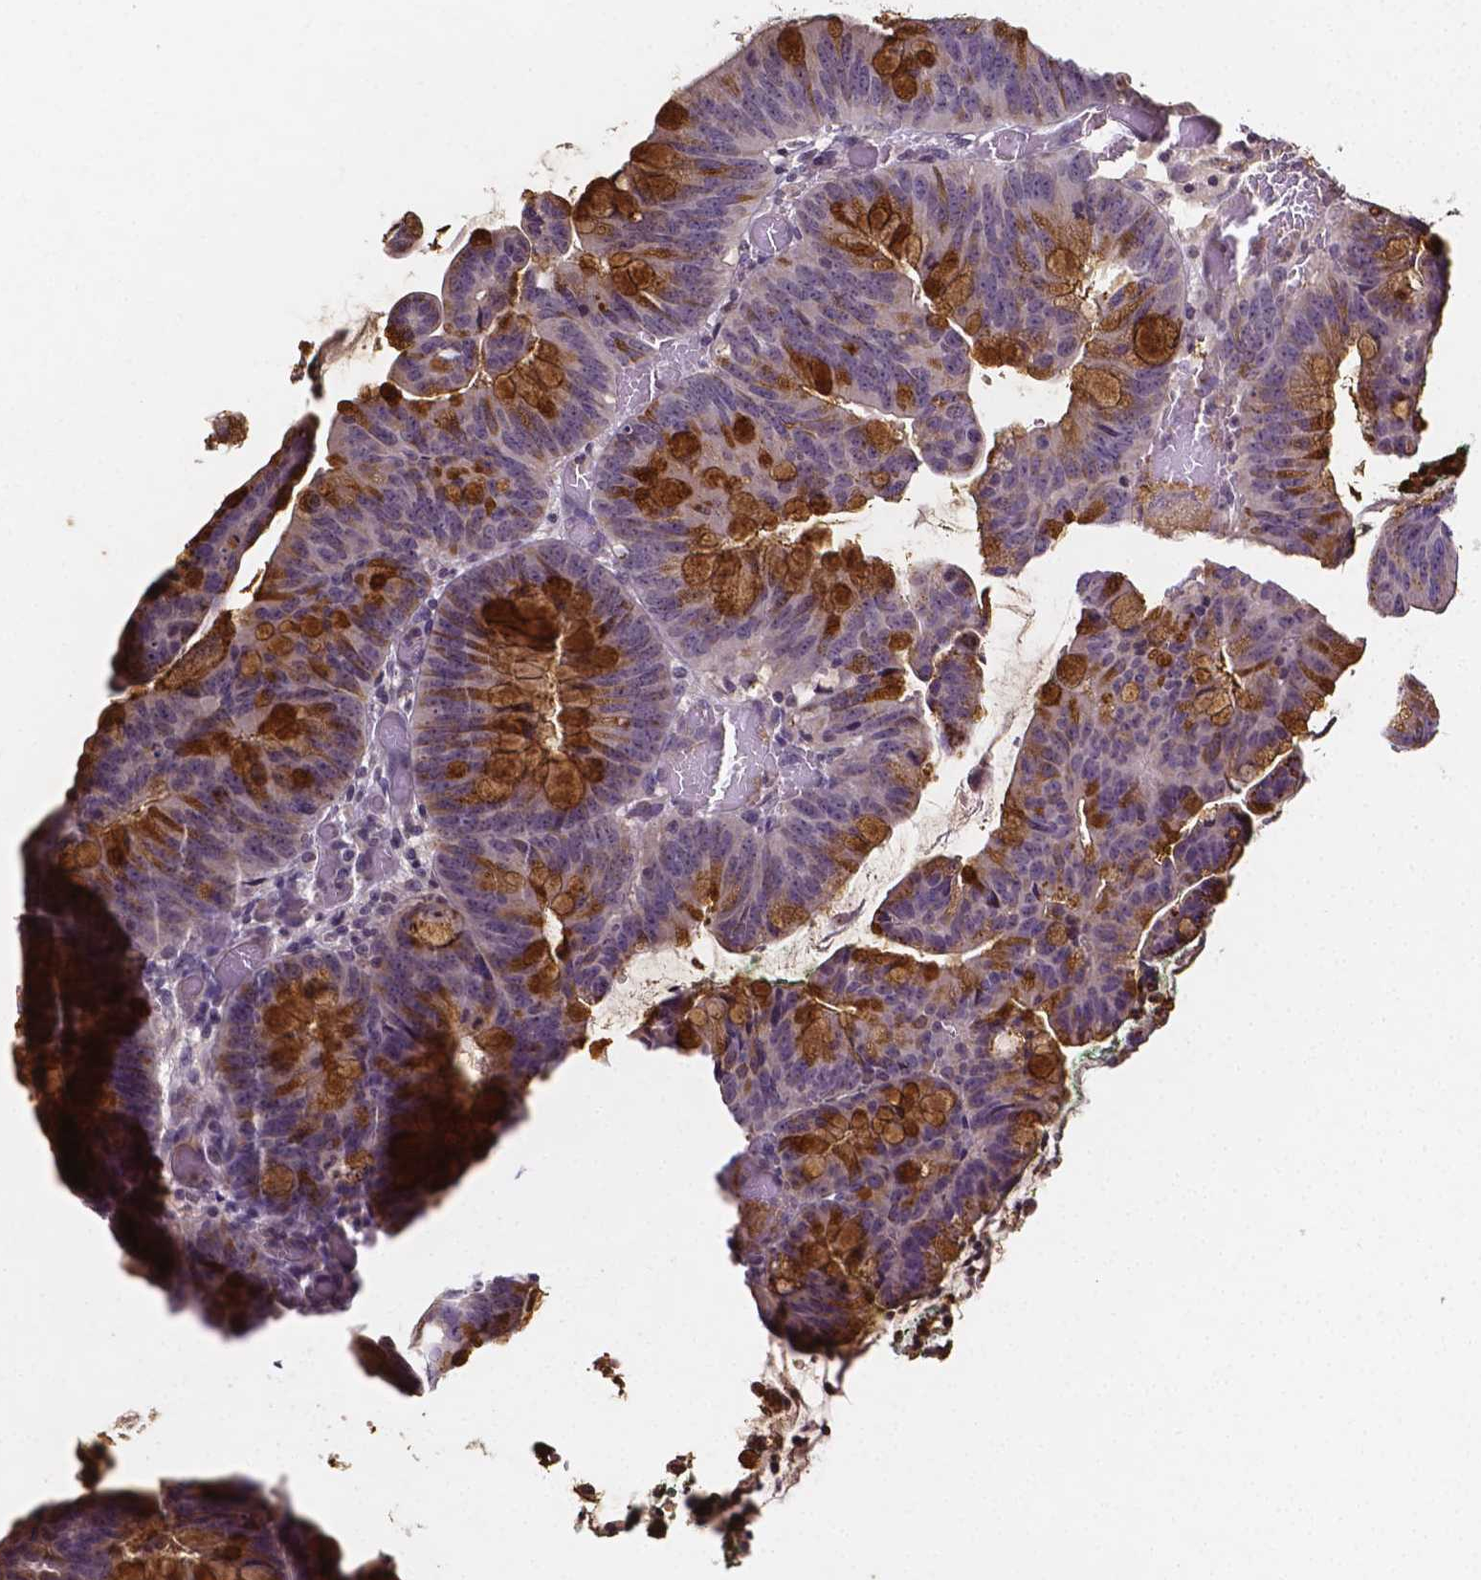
{"staining": {"intensity": "strong", "quantity": "25%-75%", "location": "cytoplasmic/membranous"}, "tissue": "colorectal cancer", "cell_type": "Tumor cells", "image_type": "cancer", "snomed": [{"axis": "morphology", "description": "Adenocarcinoma, NOS"}, {"axis": "topography", "description": "Colon"}], "caption": "This photomicrograph exhibits IHC staining of colorectal cancer (adenocarcinoma), with high strong cytoplasmic/membranous positivity in about 25%-75% of tumor cells.", "gene": "NRGN", "patient": {"sex": "male", "age": 62}}